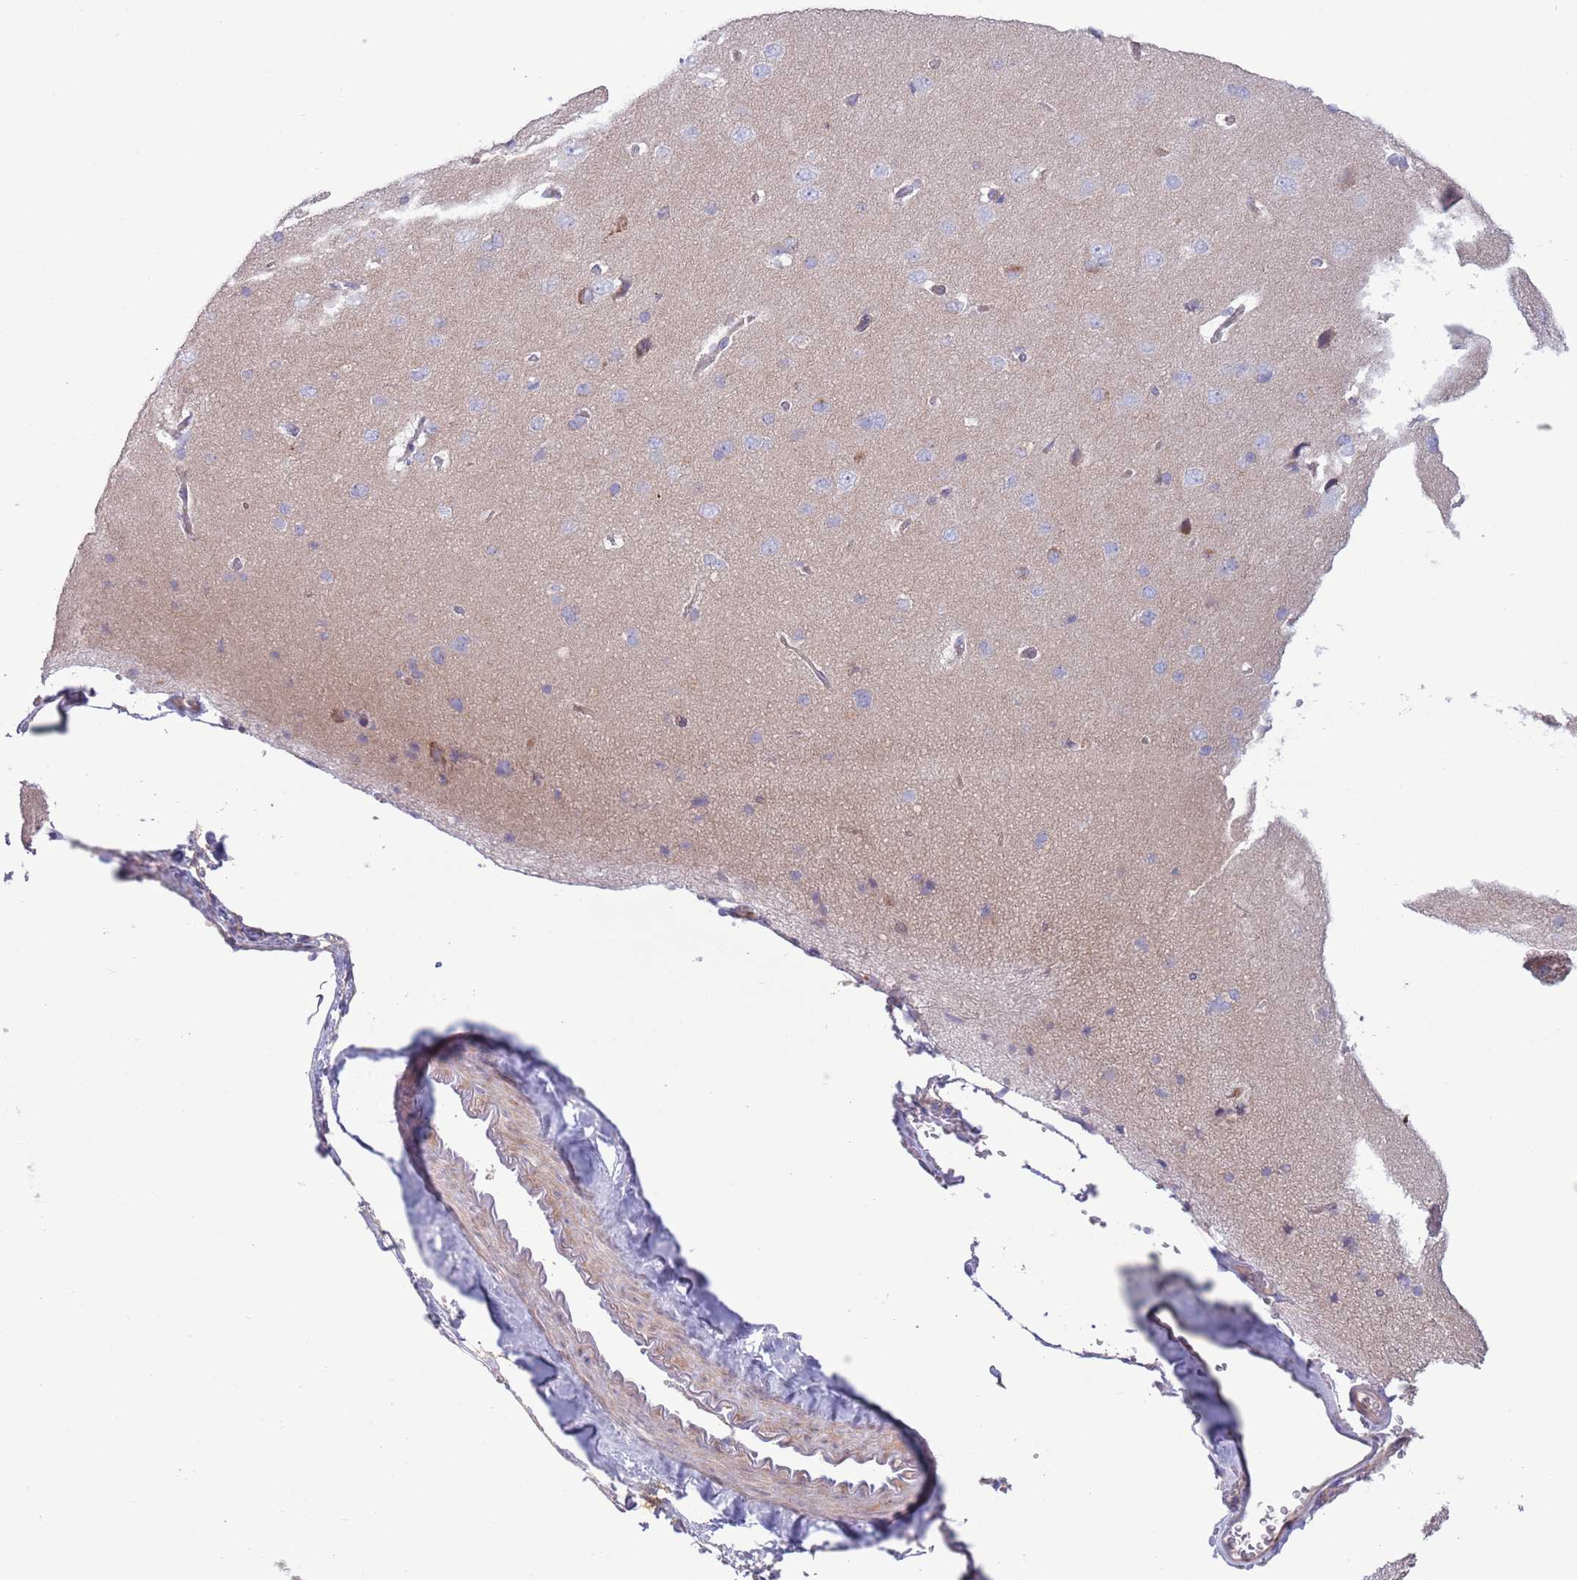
{"staining": {"intensity": "negative", "quantity": "none", "location": "none"}, "tissue": "cerebral cortex", "cell_type": "Endothelial cells", "image_type": "normal", "snomed": [{"axis": "morphology", "description": "Normal tissue, NOS"}, {"axis": "topography", "description": "Cerebral cortex"}], "caption": "IHC histopathology image of benign cerebral cortex stained for a protein (brown), which reveals no expression in endothelial cells. (Stains: DAB (3,3'-diaminobenzidine) immunohistochemistry with hematoxylin counter stain, Microscopy: brightfield microscopy at high magnification).", "gene": "TOMM5", "patient": {"sex": "male", "age": 62}}